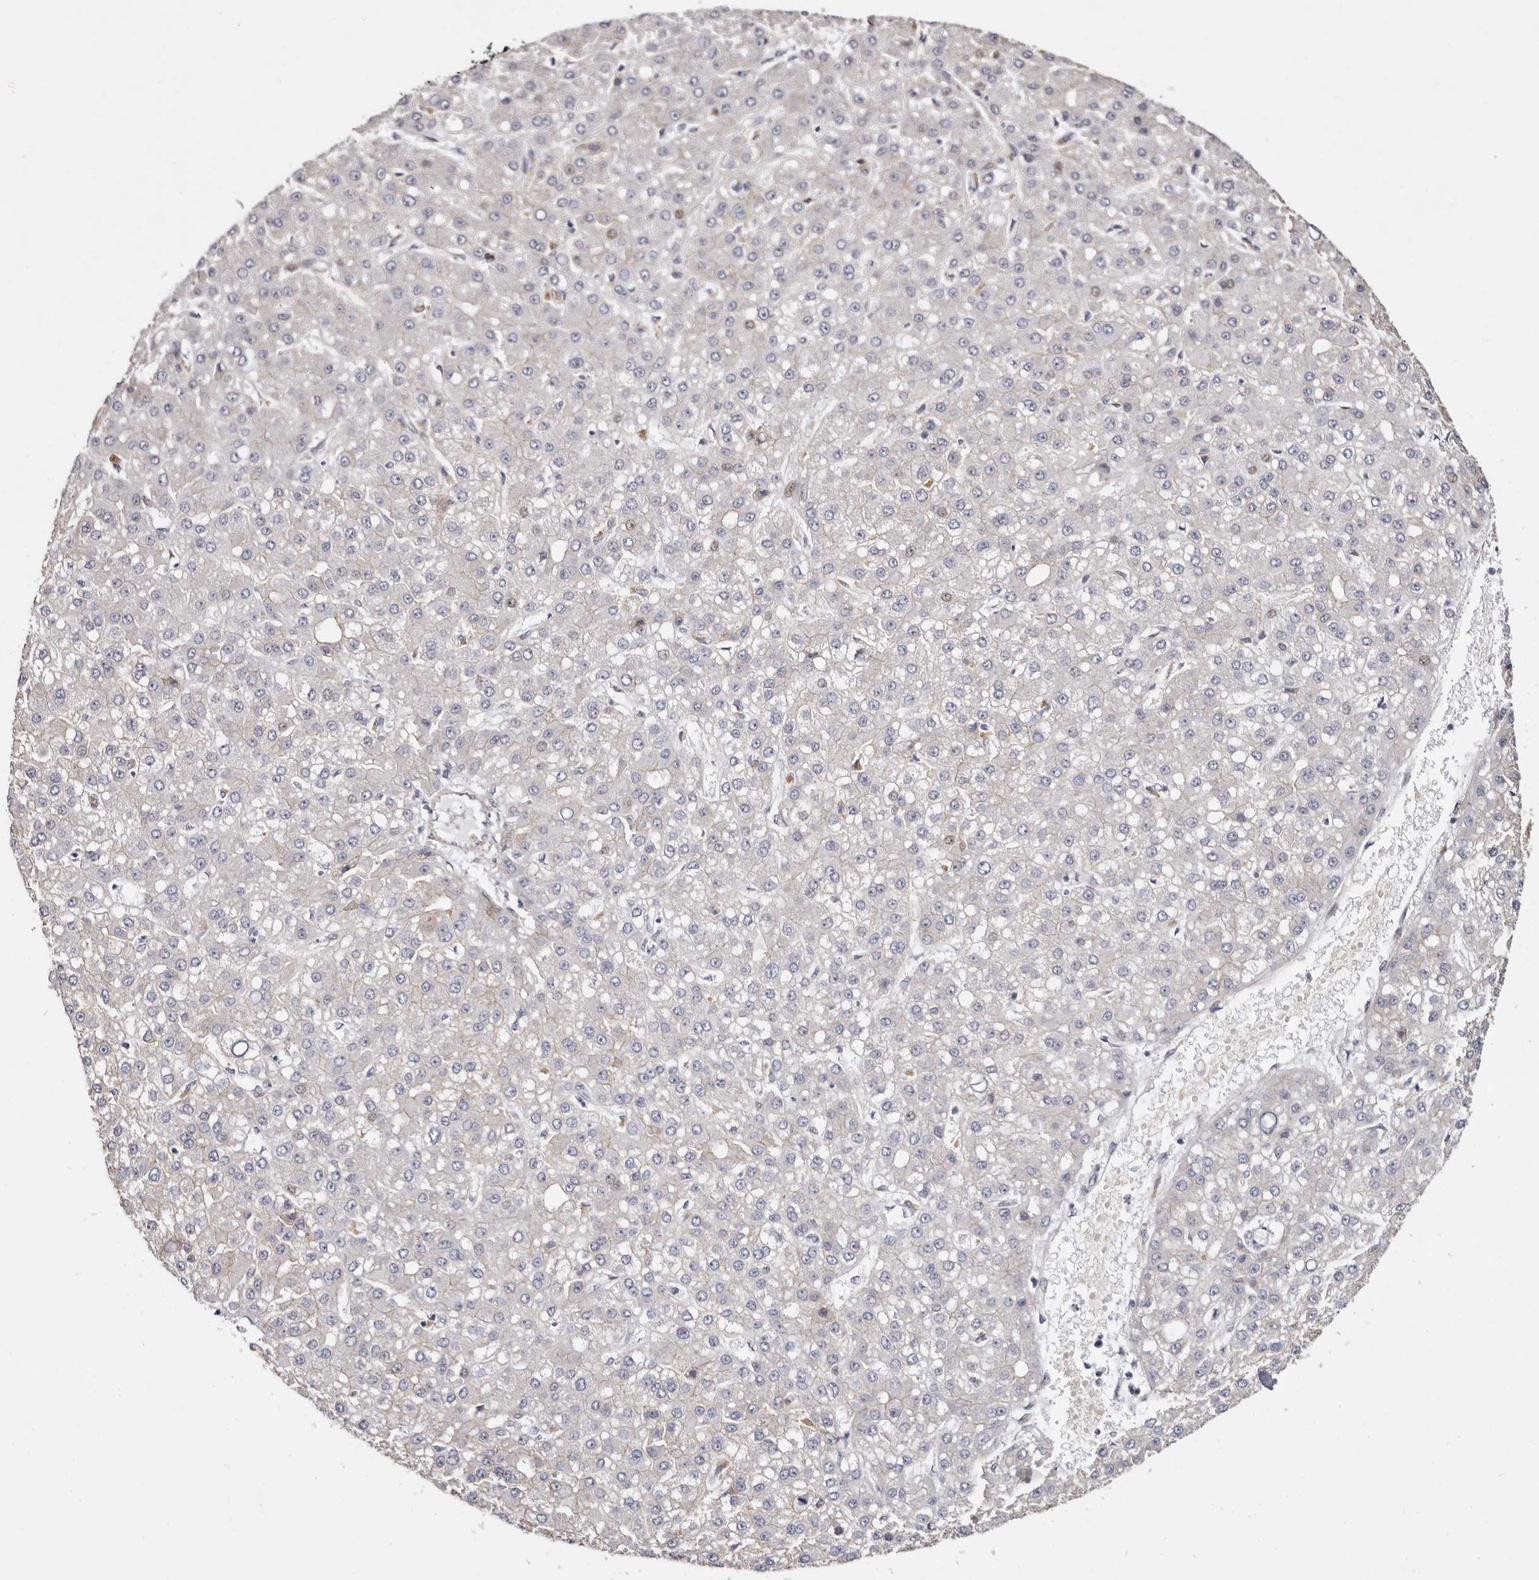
{"staining": {"intensity": "weak", "quantity": "<25%", "location": "cytoplasmic/membranous,nuclear"}, "tissue": "liver cancer", "cell_type": "Tumor cells", "image_type": "cancer", "snomed": [{"axis": "morphology", "description": "Carcinoma, Hepatocellular, NOS"}, {"axis": "topography", "description": "Liver"}], "caption": "Micrograph shows no protein positivity in tumor cells of hepatocellular carcinoma (liver) tissue. Brightfield microscopy of immunohistochemistry stained with DAB (brown) and hematoxylin (blue), captured at high magnification.", "gene": "EPHX3", "patient": {"sex": "male", "age": 67}}